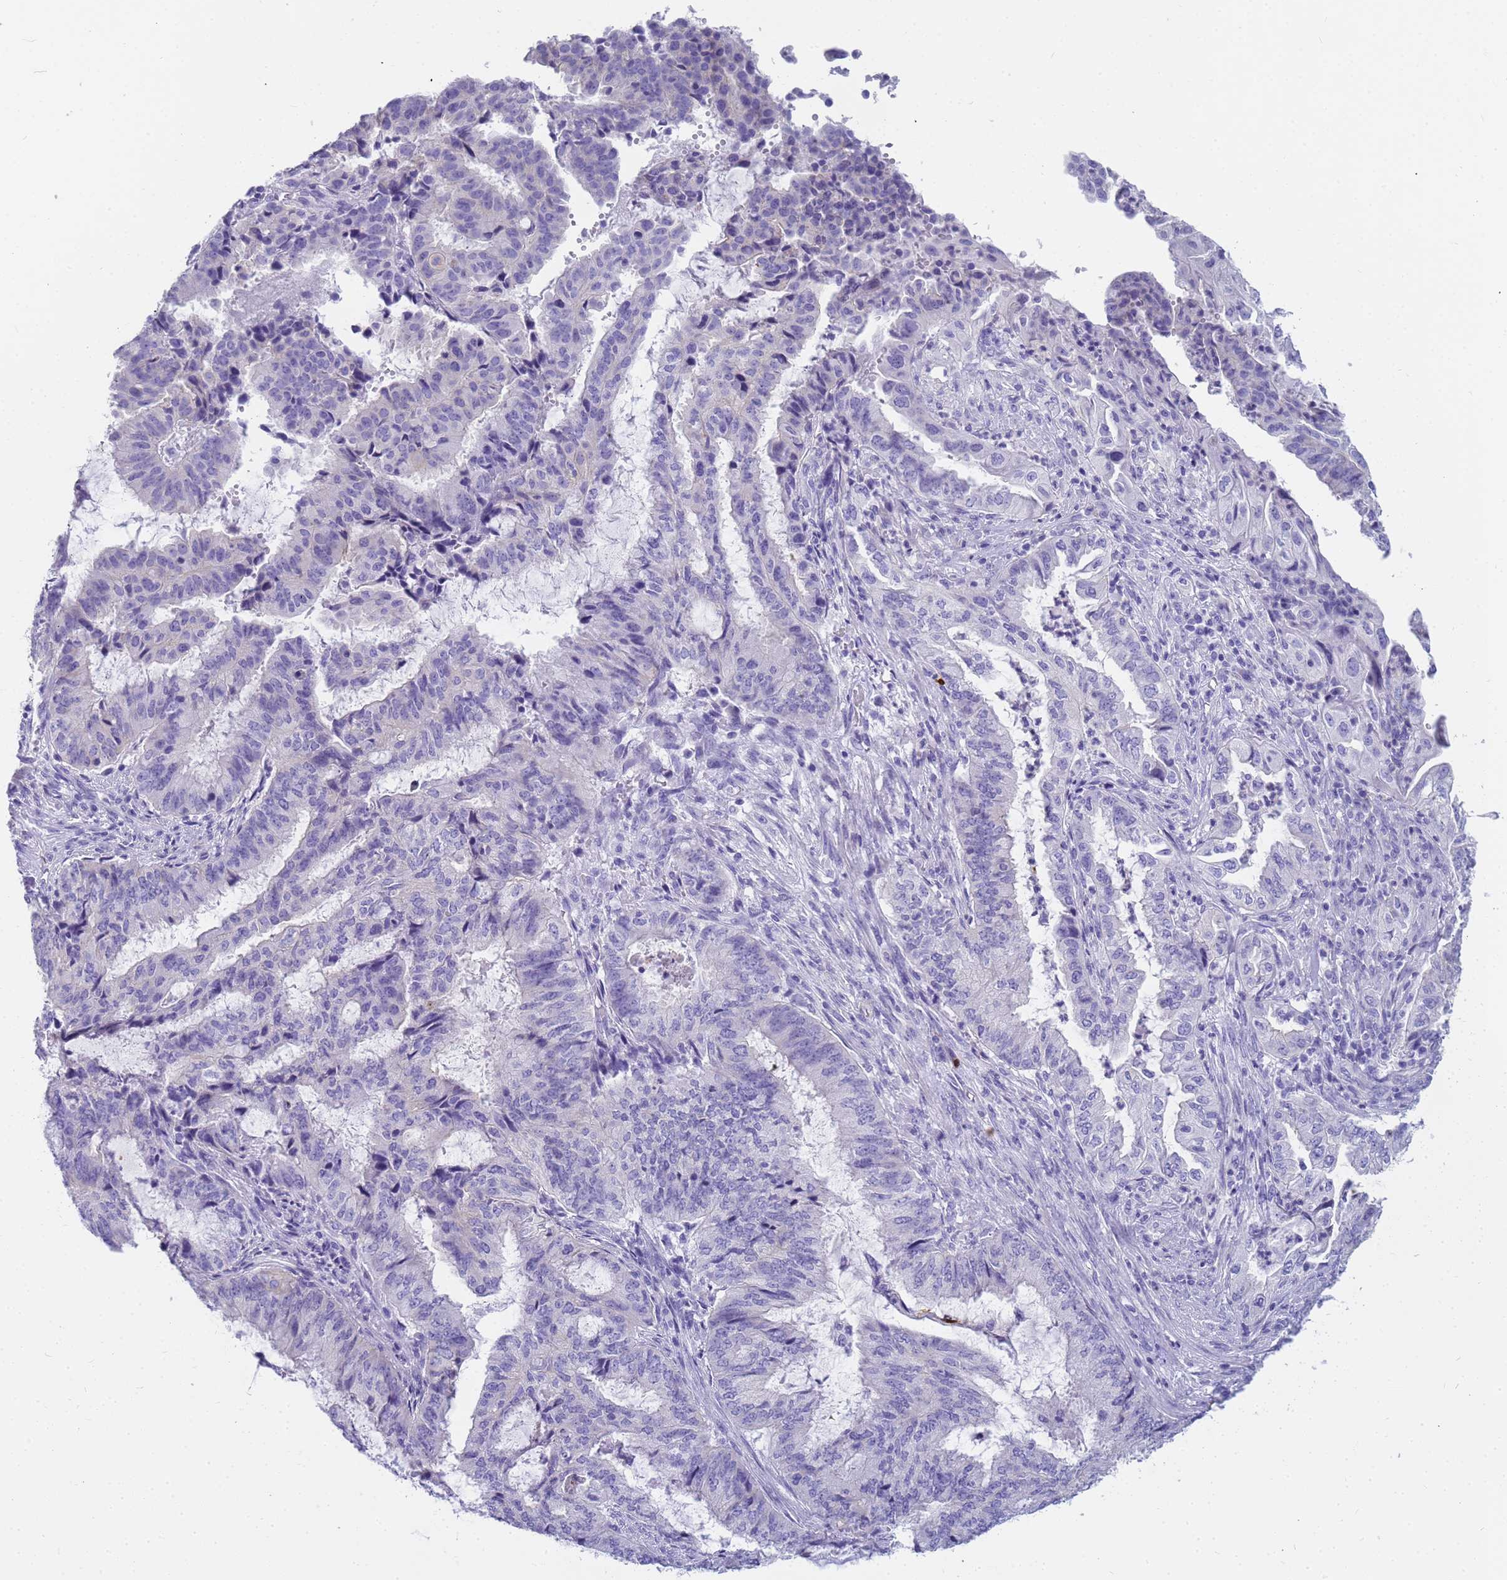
{"staining": {"intensity": "negative", "quantity": "none", "location": "none"}, "tissue": "endometrial cancer", "cell_type": "Tumor cells", "image_type": "cancer", "snomed": [{"axis": "morphology", "description": "Adenocarcinoma, NOS"}, {"axis": "topography", "description": "Endometrium"}], "caption": "DAB (3,3'-diaminobenzidine) immunohistochemical staining of human endometrial cancer demonstrates no significant staining in tumor cells. (DAB IHC with hematoxylin counter stain).", "gene": "RNASE2", "patient": {"sex": "female", "age": 51}}